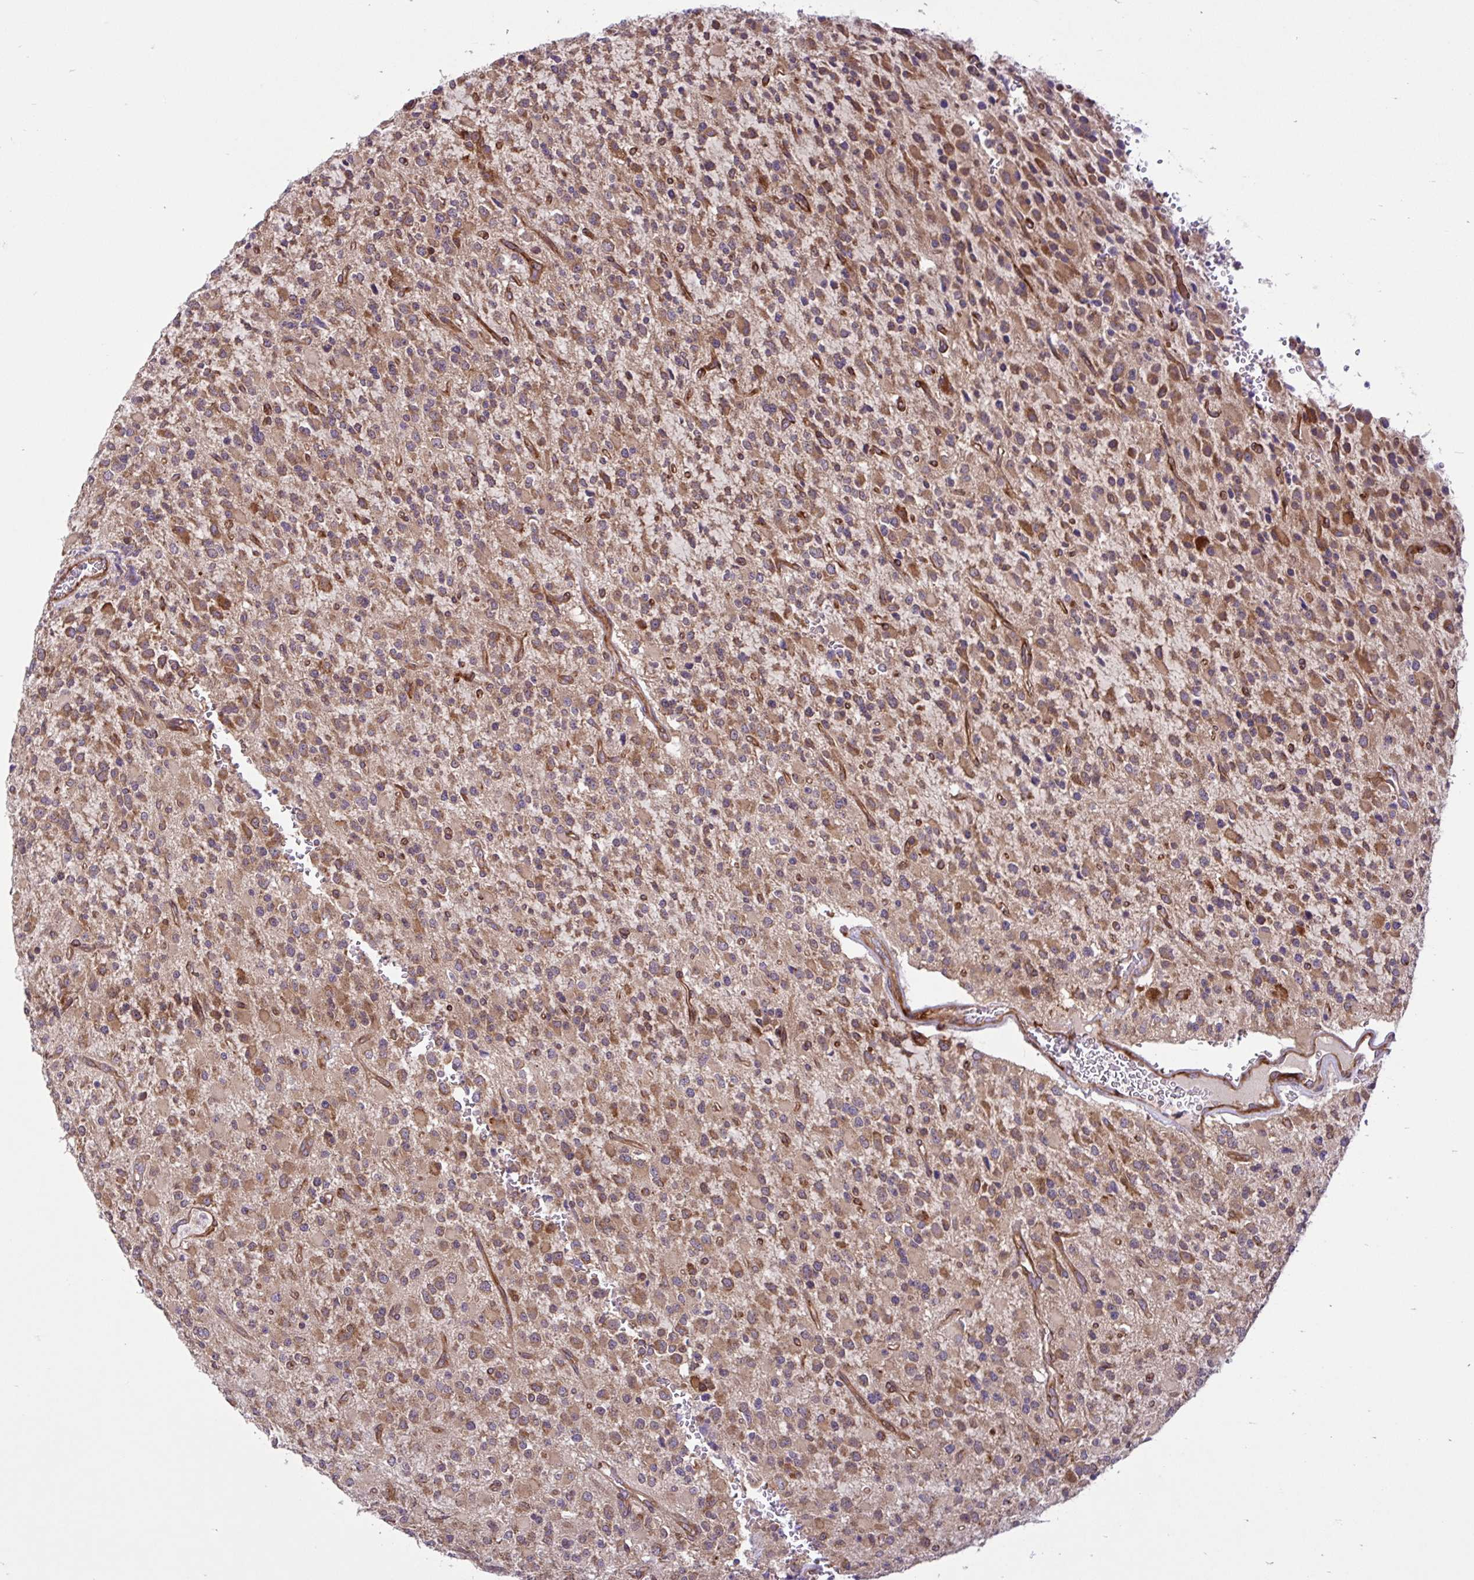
{"staining": {"intensity": "moderate", "quantity": ">75%", "location": "cytoplasmic/membranous"}, "tissue": "glioma", "cell_type": "Tumor cells", "image_type": "cancer", "snomed": [{"axis": "morphology", "description": "Glioma, malignant, High grade"}, {"axis": "topography", "description": "Brain"}], "caption": "A histopathology image showing moderate cytoplasmic/membranous positivity in about >75% of tumor cells in malignant high-grade glioma, as visualized by brown immunohistochemical staining.", "gene": "NTPCR", "patient": {"sex": "male", "age": 34}}